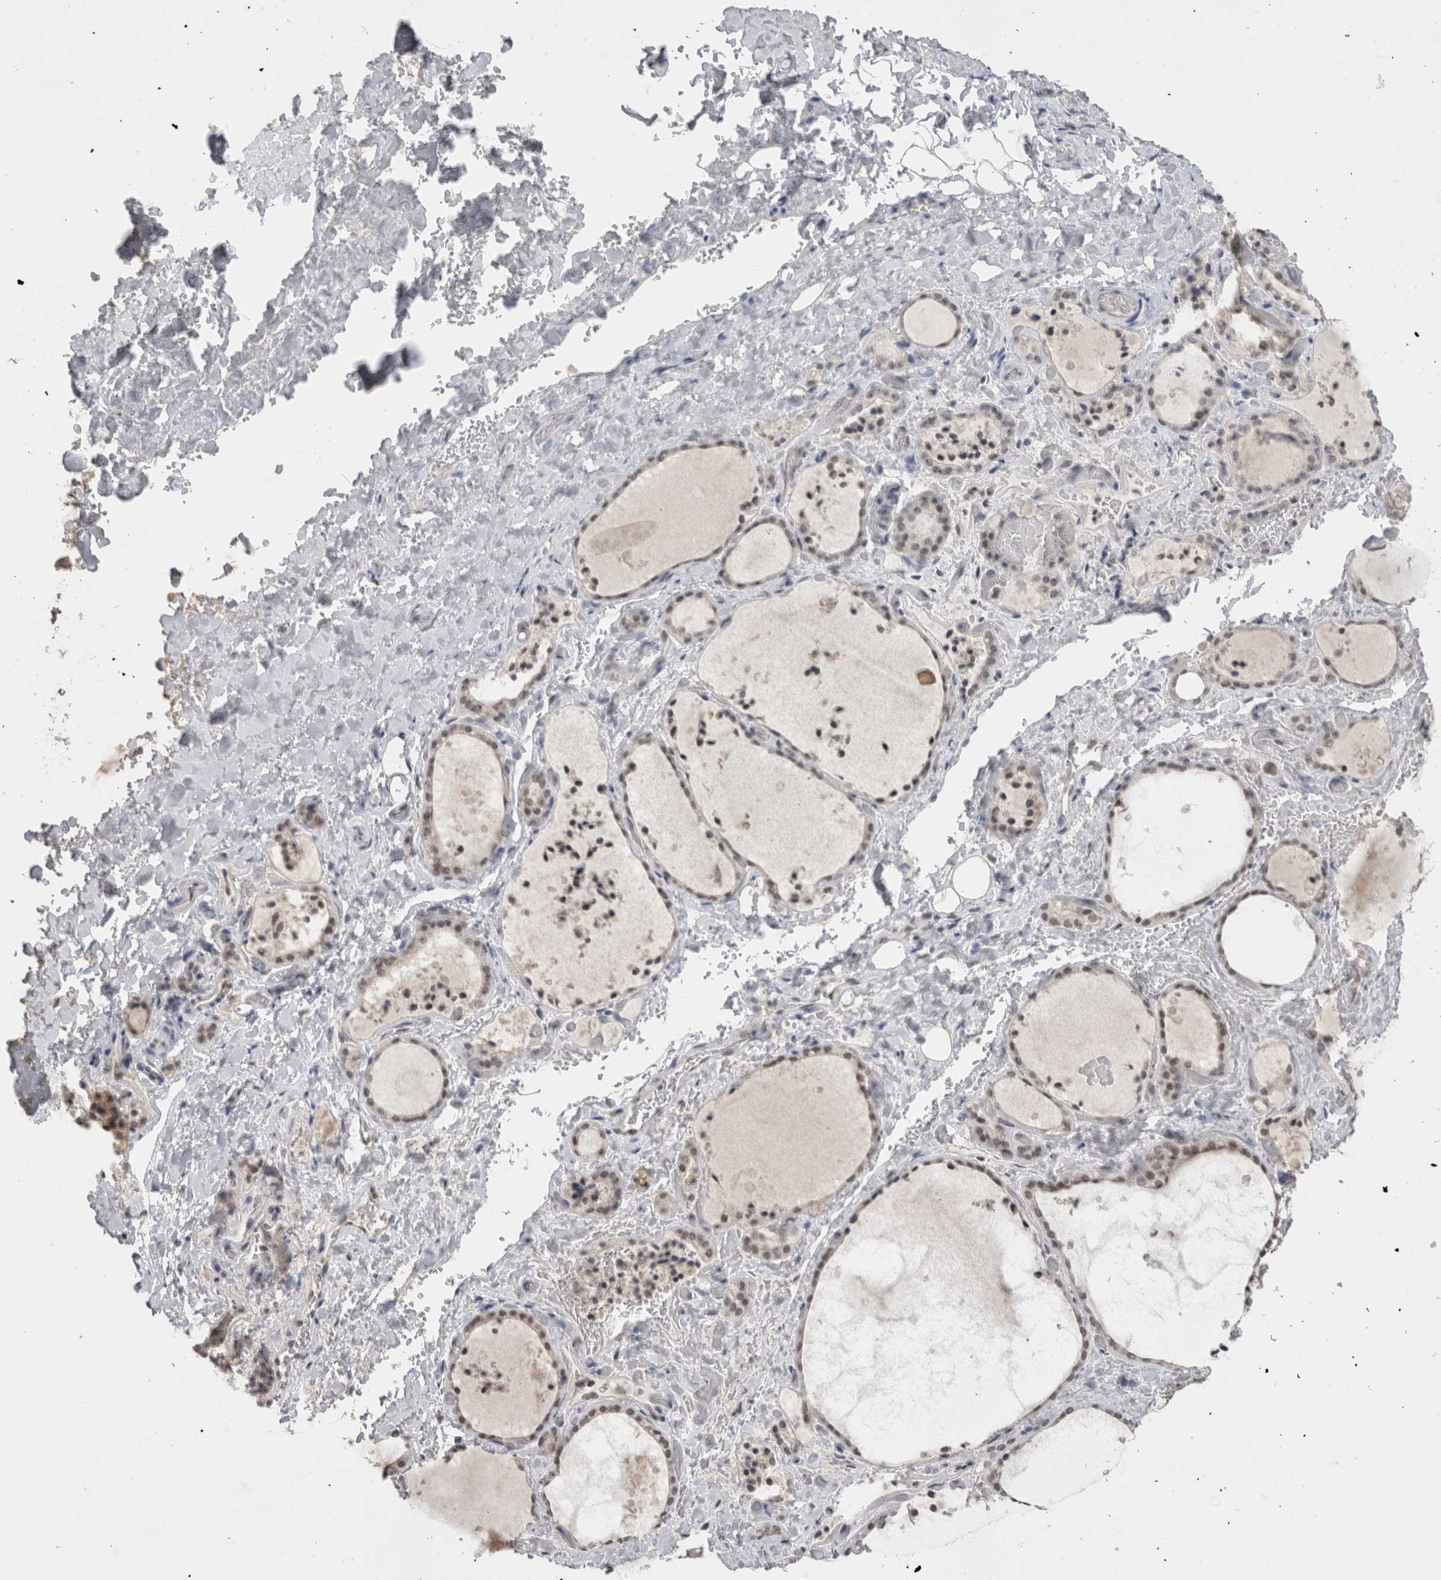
{"staining": {"intensity": "weak", "quantity": "25%-75%", "location": "nuclear"}, "tissue": "thyroid gland", "cell_type": "Glandular cells", "image_type": "normal", "snomed": [{"axis": "morphology", "description": "Normal tissue, NOS"}, {"axis": "topography", "description": "Thyroid gland"}], "caption": "This histopathology image exhibits immunohistochemistry (IHC) staining of normal thyroid gland, with low weak nuclear staining in approximately 25%-75% of glandular cells.", "gene": "DAXX", "patient": {"sex": "female", "age": 44}}